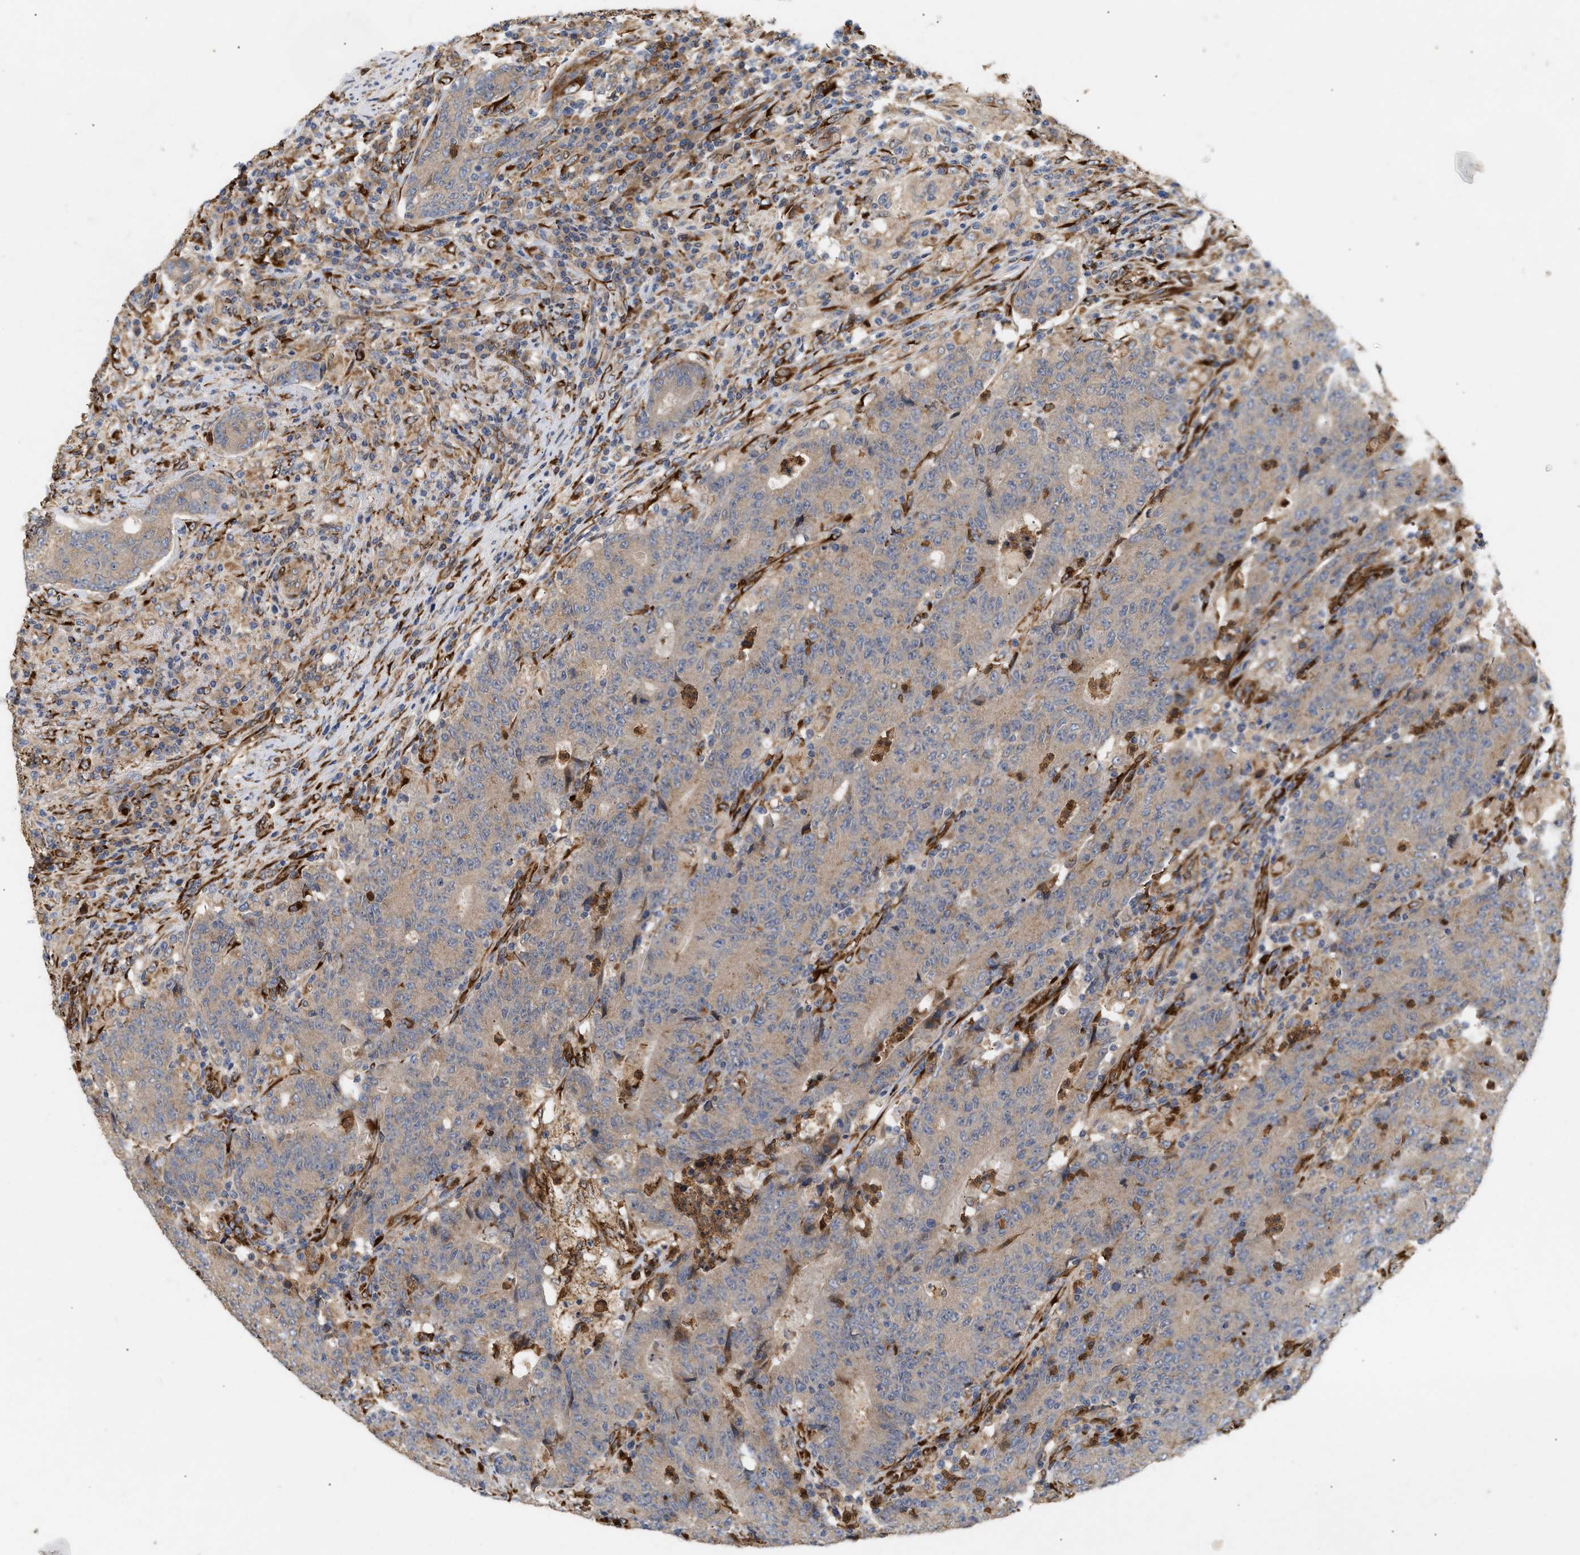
{"staining": {"intensity": "moderate", "quantity": ">75%", "location": "cytoplasmic/membranous"}, "tissue": "colorectal cancer", "cell_type": "Tumor cells", "image_type": "cancer", "snomed": [{"axis": "morphology", "description": "Normal tissue, NOS"}, {"axis": "morphology", "description": "Adenocarcinoma, NOS"}, {"axis": "topography", "description": "Colon"}], "caption": "Protein expression analysis of human colorectal cancer reveals moderate cytoplasmic/membranous positivity in about >75% of tumor cells. (DAB (3,3'-diaminobenzidine) = brown stain, brightfield microscopy at high magnification).", "gene": "PLCD1", "patient": {"sex": "female", "age": 75}}